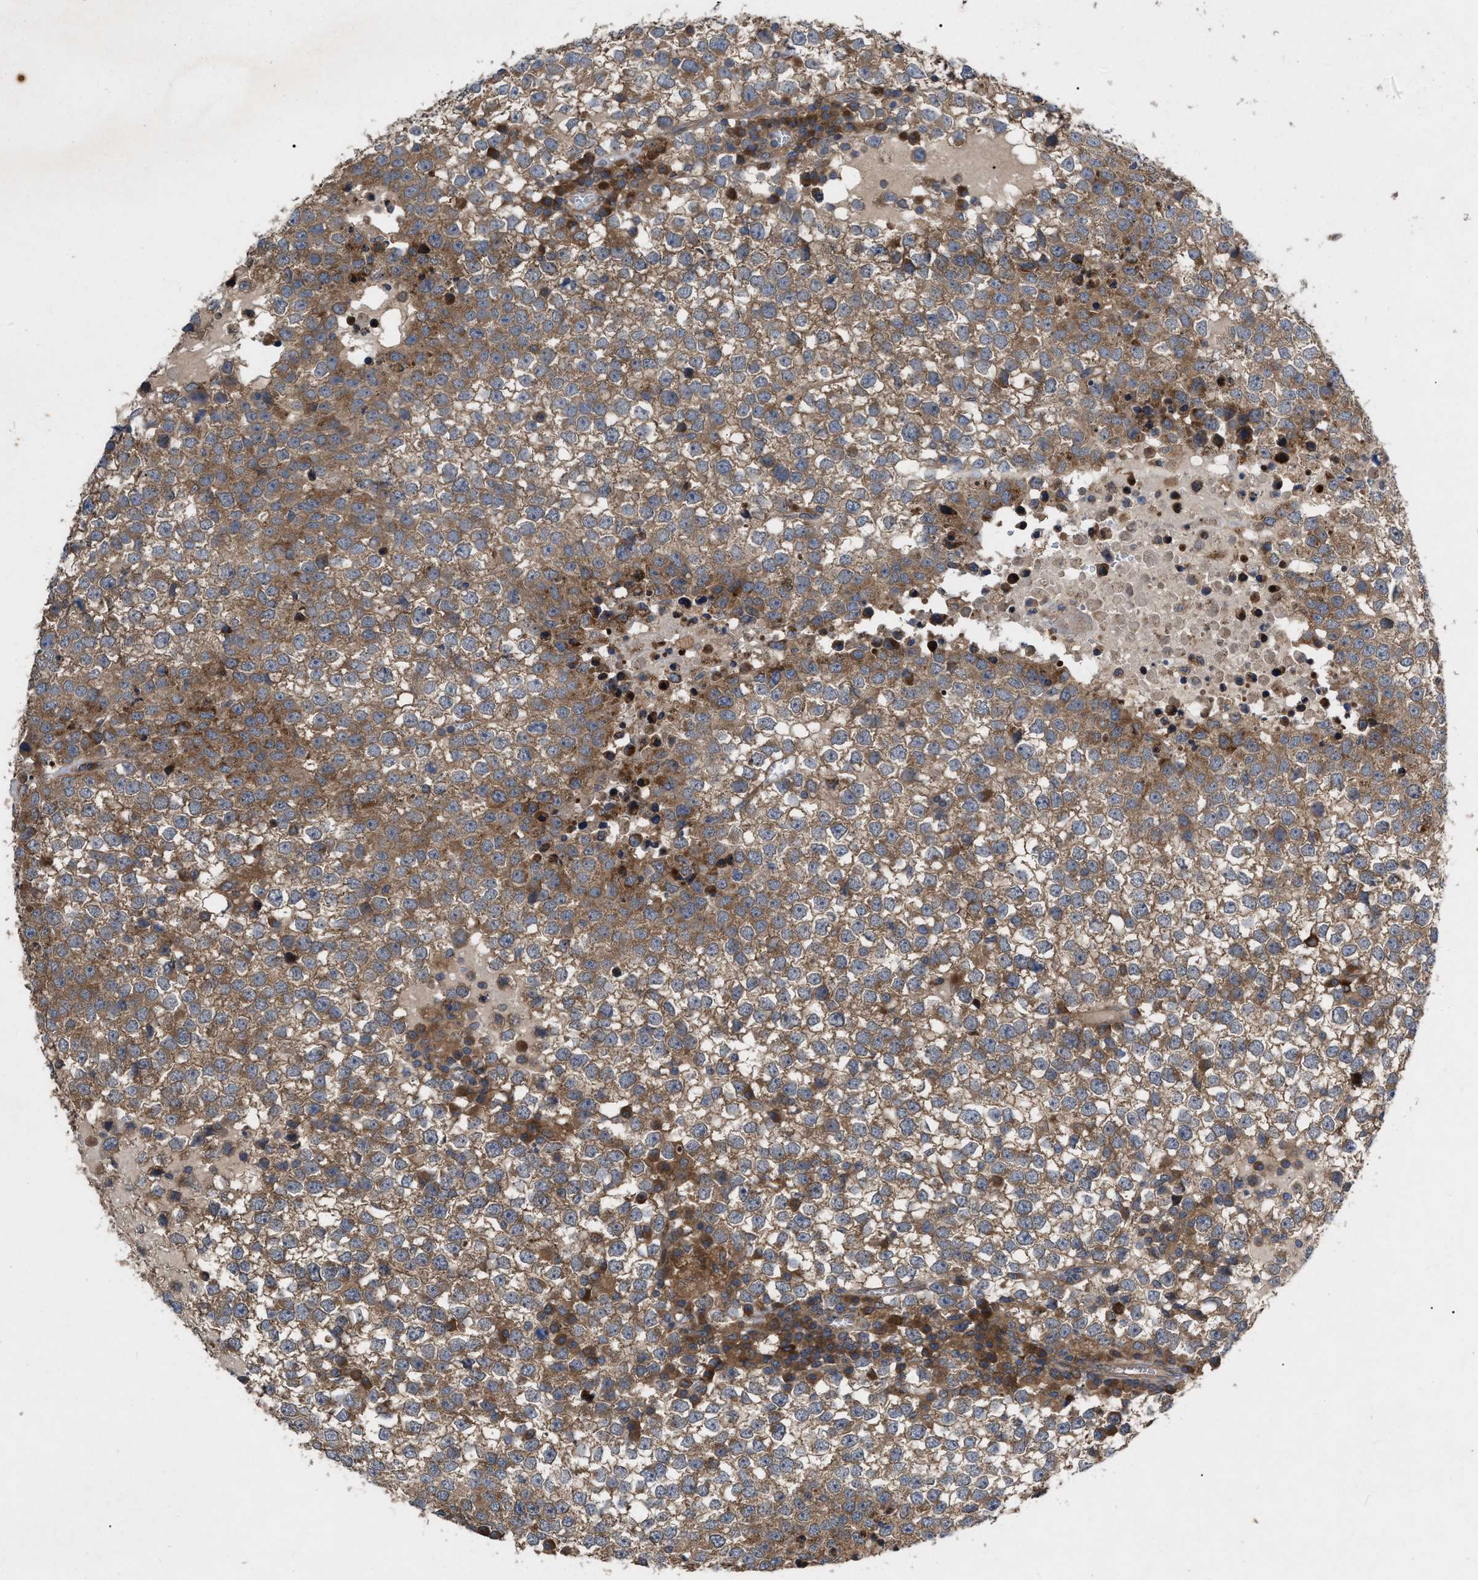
{"staining": {"intensity": "moderate", "quantity": ">75%", "location": "cytoplasmic/membranous"}, "tissue": "testis cancer", "cell_type": "Tumor cells", "image_type": "cancer", "snomed": [{"axis": "morphology", "description": "Seminoma, NOS"}, {"axis": "topography", "description": "Testis"}], "caption": "The immunohistochemical stain labels moderate cytoplasmic/membranous expression in tumor cells of testis cancer (seminoma) tissue.", "gene": "CDKN2C", "patient": {"sex": "male", "age": 65}}